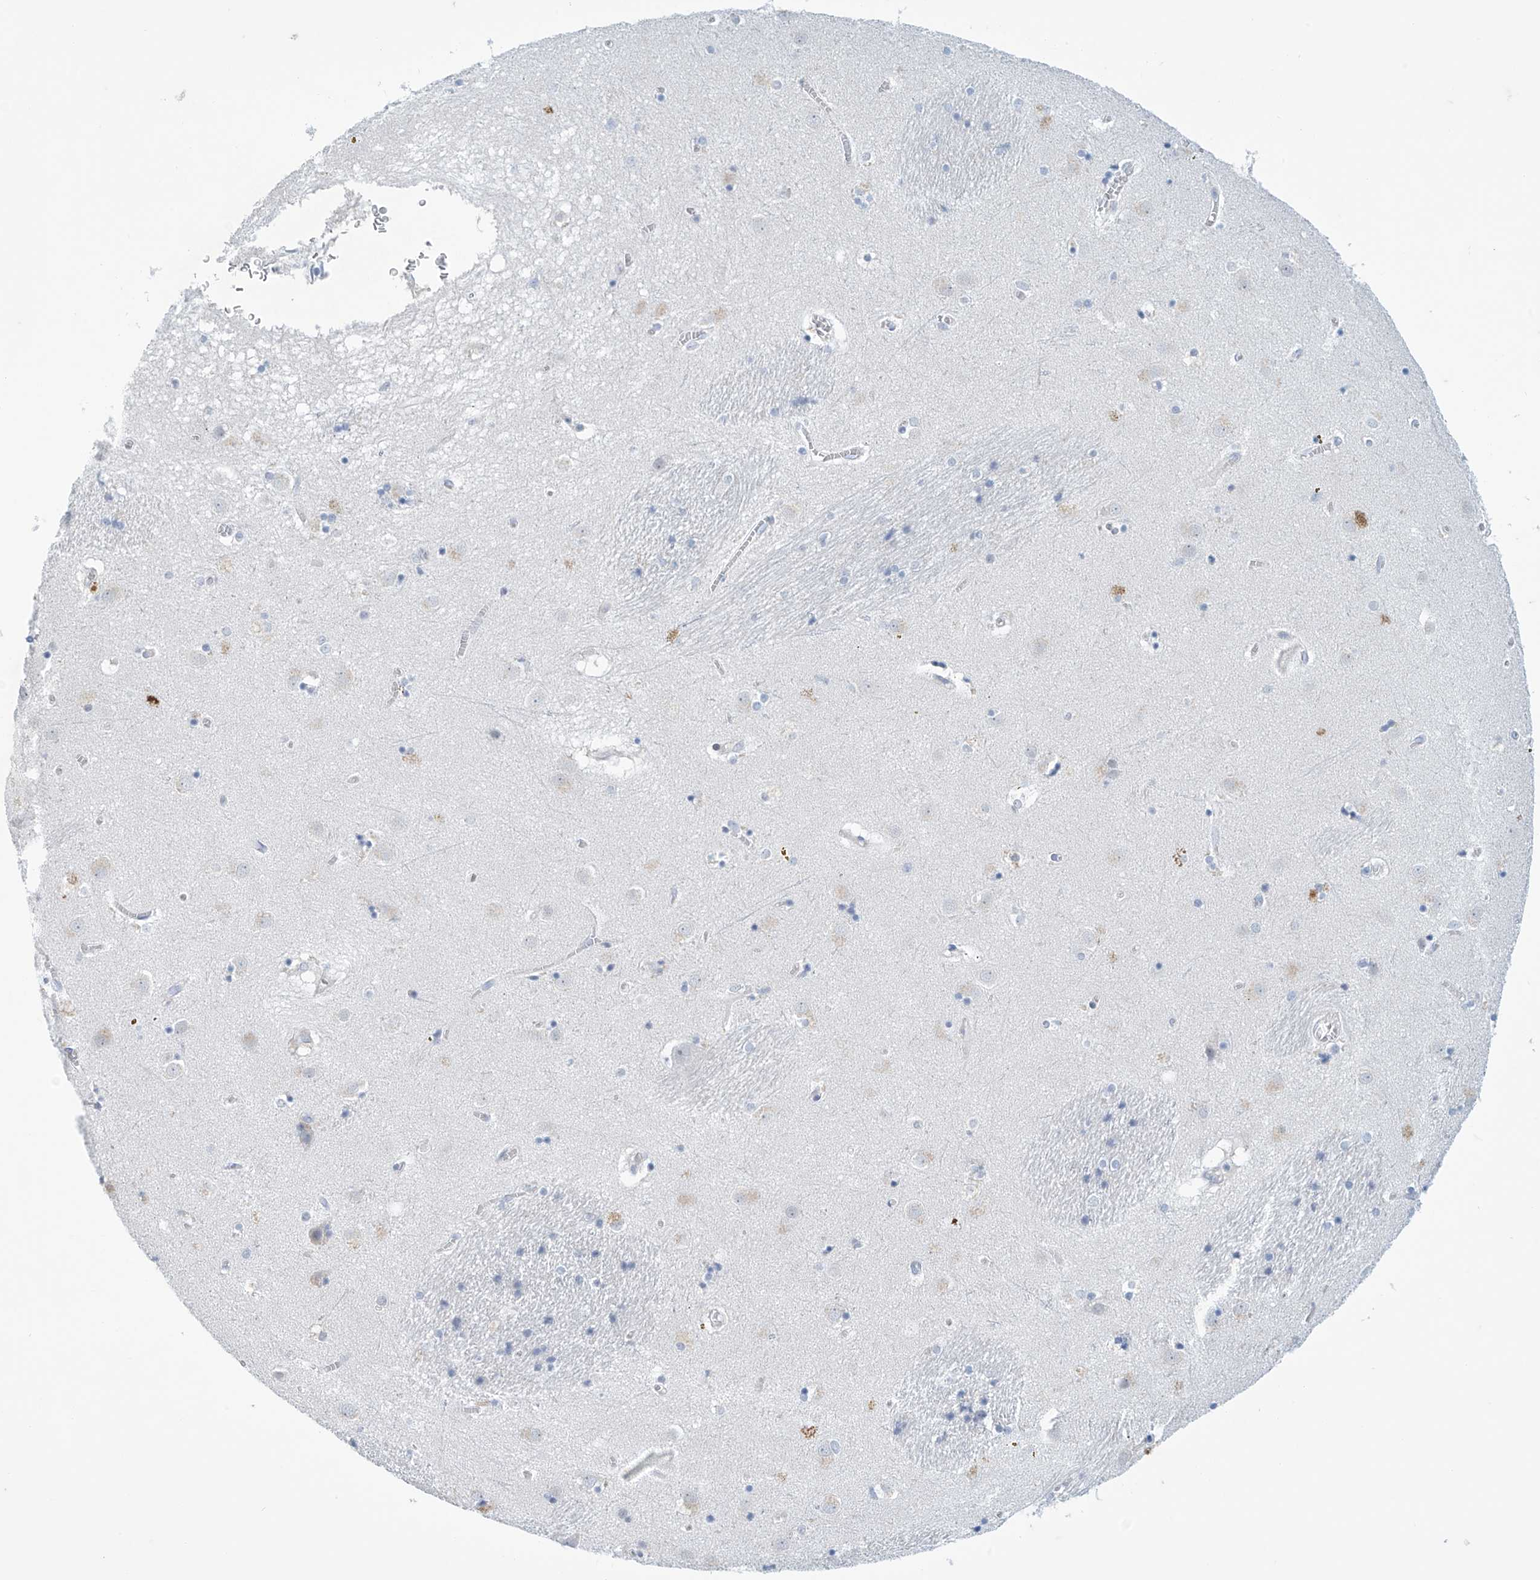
{"staining": {"intensity": "negative", "quantity": "none", "location": "none"}, "tissue": "caudate", "cell_type": "Glial cells", "image_type": "normal", "snomed": [{"axis": "morphology", "description": "Normal tissue, NOS"}, {"axis": "topography", "description": "Lateral ventricle wall"}], "caption": "There is no significant positivity in glial cells of caudate. Brightfield microscopy of IHC stained with DAB (3,3'-diaminobenzidine) (brown) and hematoxylin (blue), captured at high magnification.", "gene": "SLC35A5", "patient": {"sex": "male", "age": 70}}